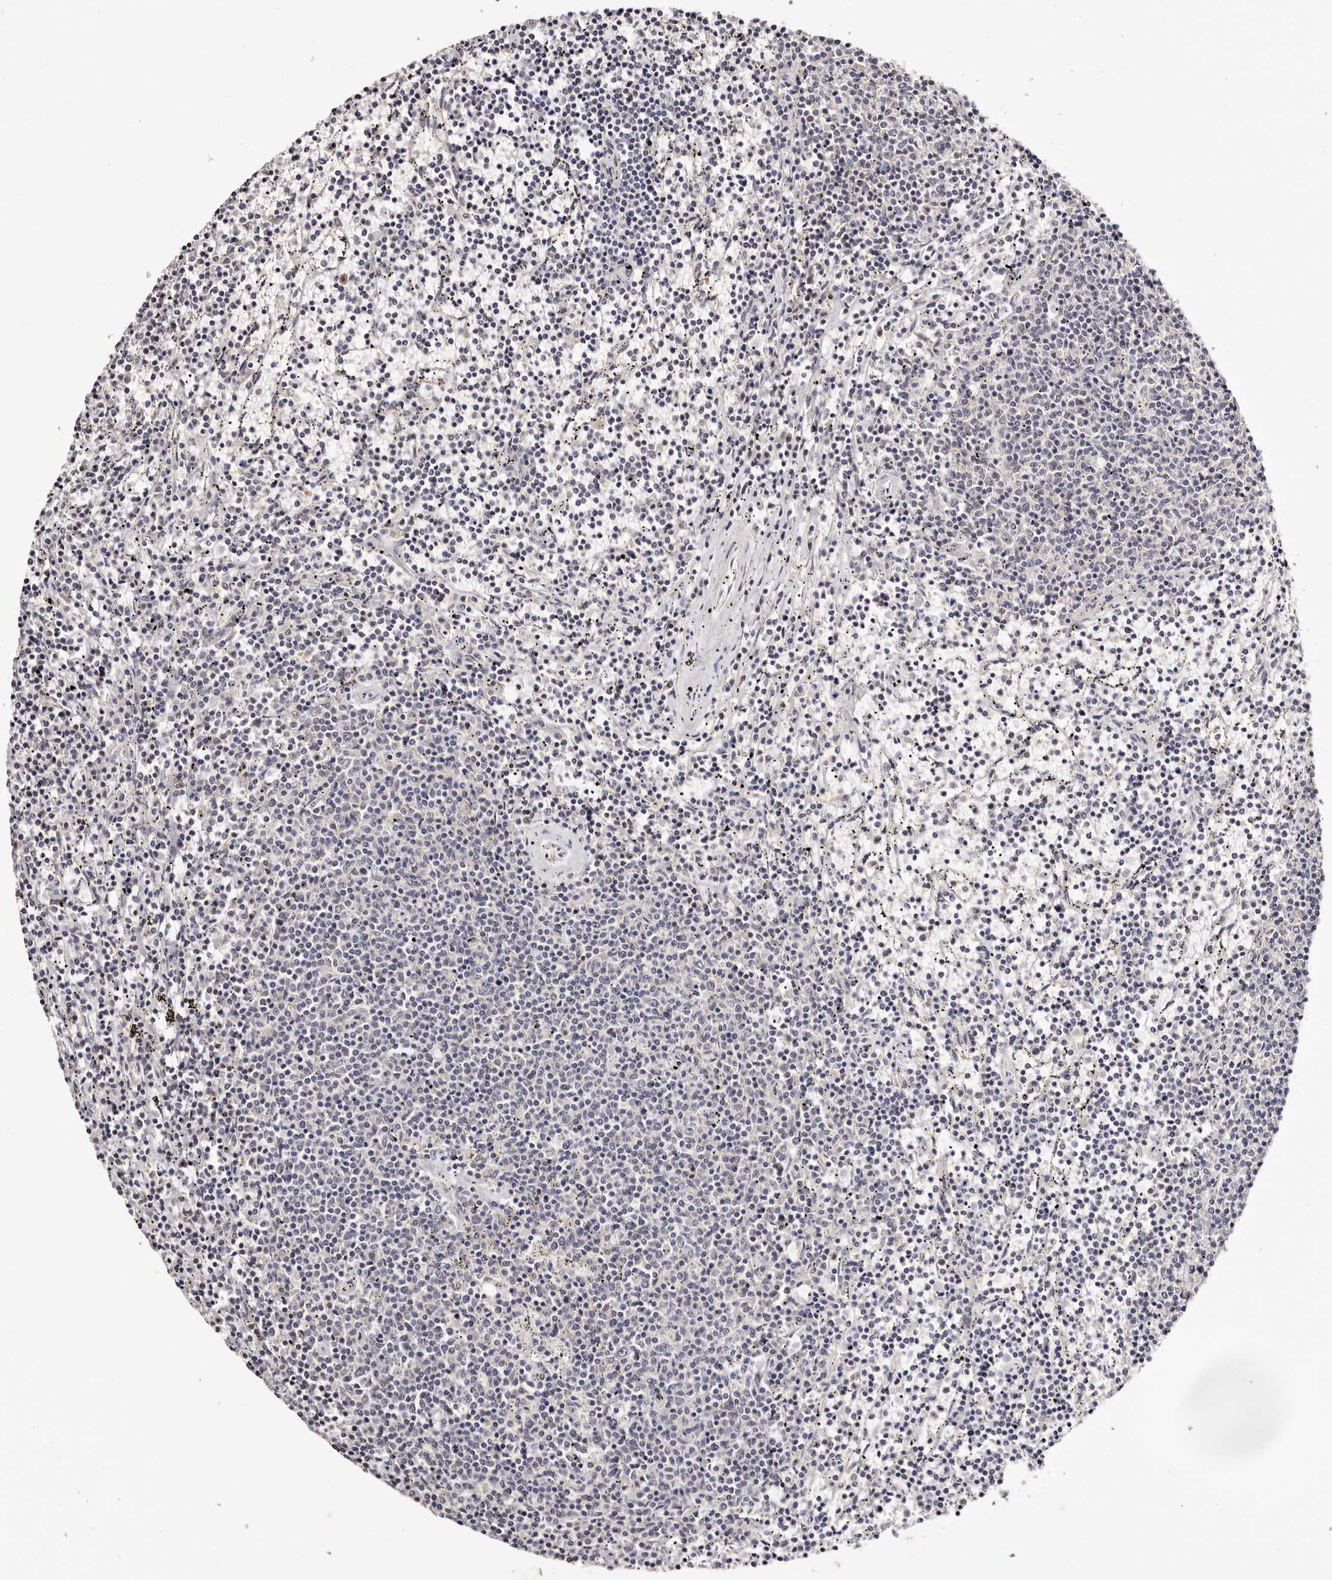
{"staining": {"intensity": "negative", "quantity": "none", "location": "none"}, "tissue": "lymphoma", "cell_type": "Tumor cells", "image_type": "cancer", "snomed": [{"axis": "morphology", "description": "Malignant lymphoma, non-Hodgkin's type, Low grade"}, {"axis": "topography", "description": "Spleen"}], "caption": "Malignant lymphoma, non-Hodgkin's type (low-grade) was stained to show a protein in brown. There is no significant staining in tumor cells.", "gene": "TYW3", "patient": {"sex": "female", "age": 50}}